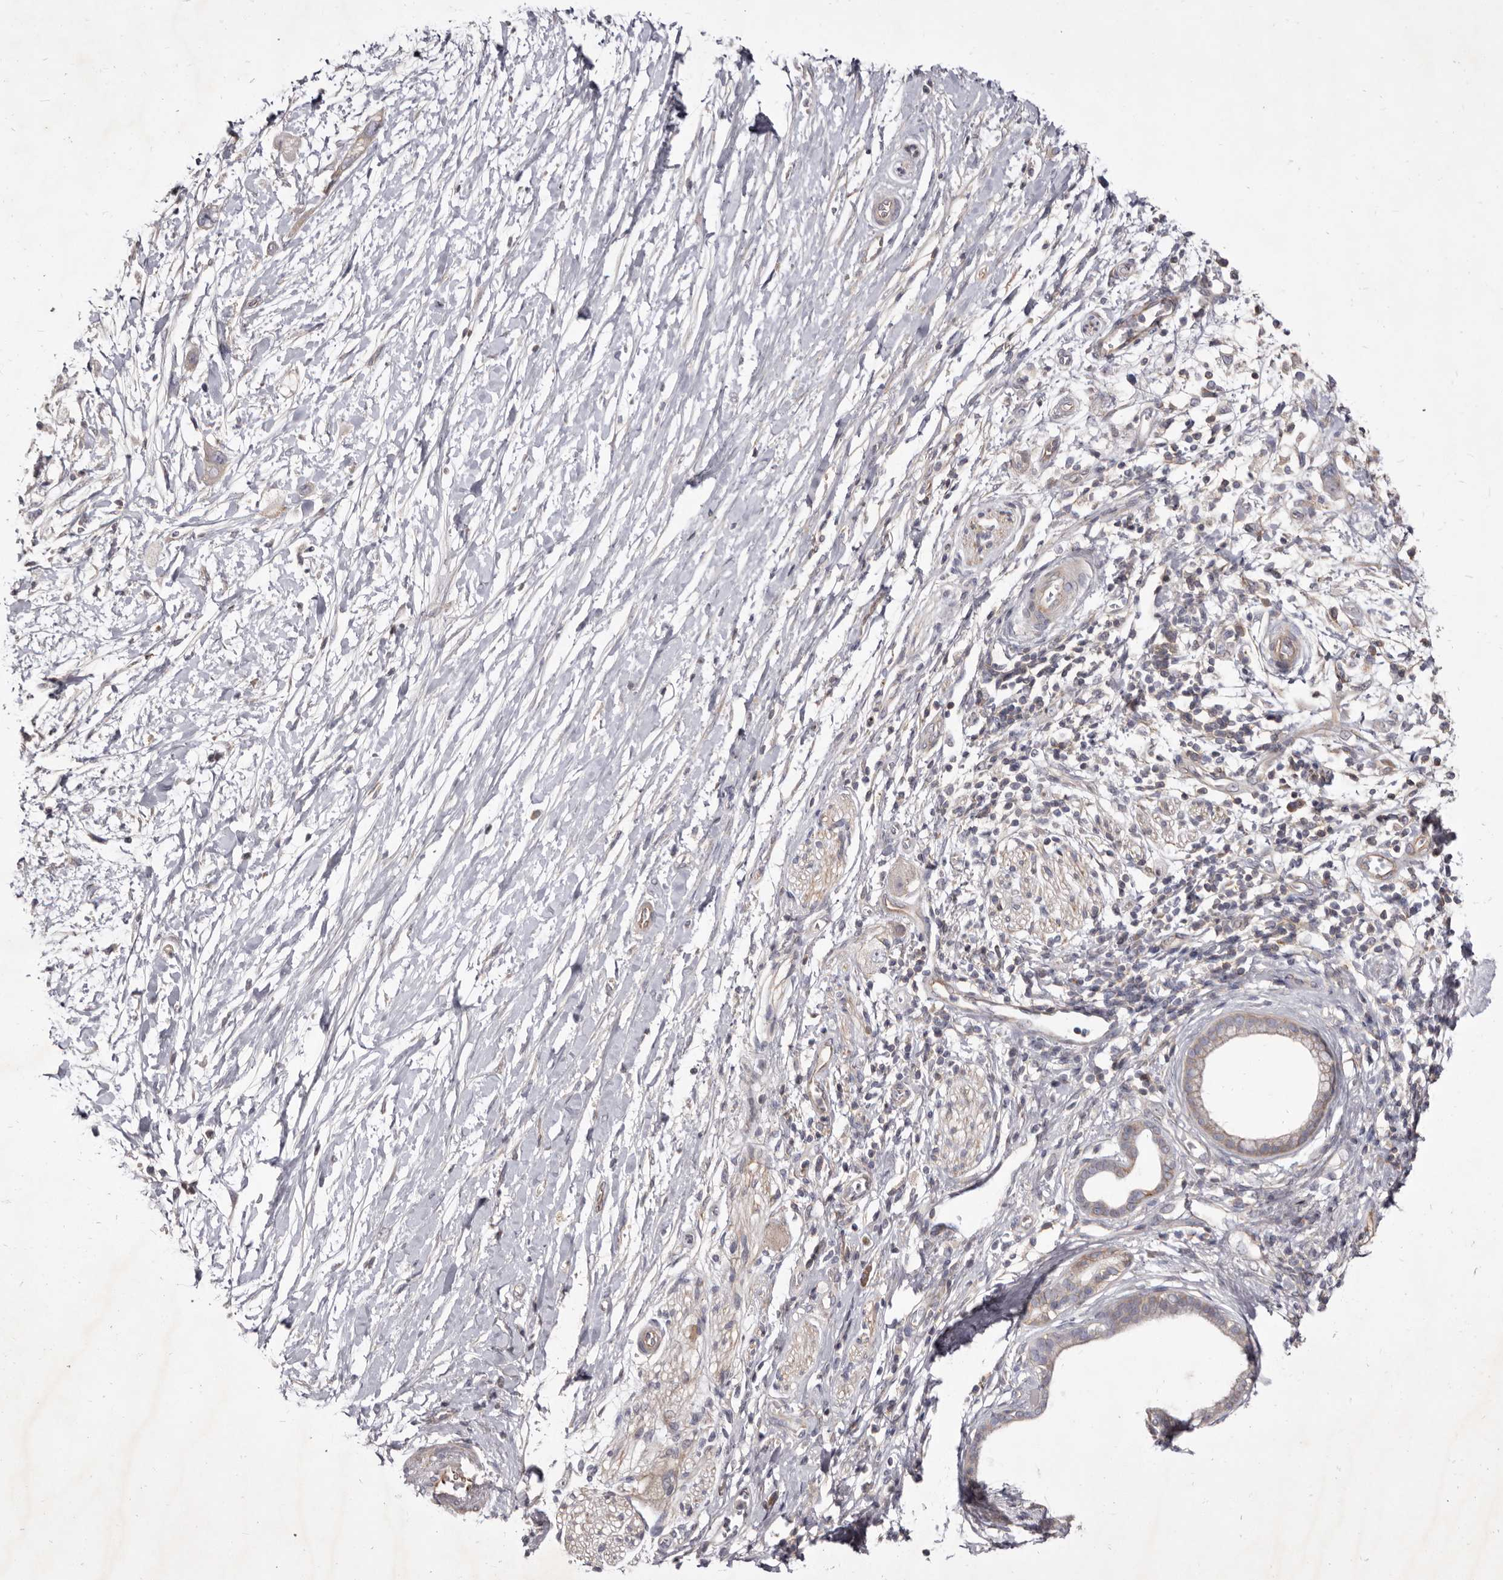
{"staining": {"intensity": "moderate", "quantity": "25%-75%", "location": "cytoplasmic/membranous"}, "tissue": "pancreatic cancer", "cell_type": "Tumor cells", "image_type": "cancer", "snomed": [{"axis": "morphology", "description": "Adenocarcinoma, NOS"}, {"axis": "topography", "description": "Pancreas"}], "caption": "Approximately 25%-75% of tumor cells in human pancreatic cancer exhibit moderate cytoplasmic/membranous protein expression as visualized by brown immunohistochemical staining.", "gene": "FAS", "patient": {"sex": "female", "age": 72}}